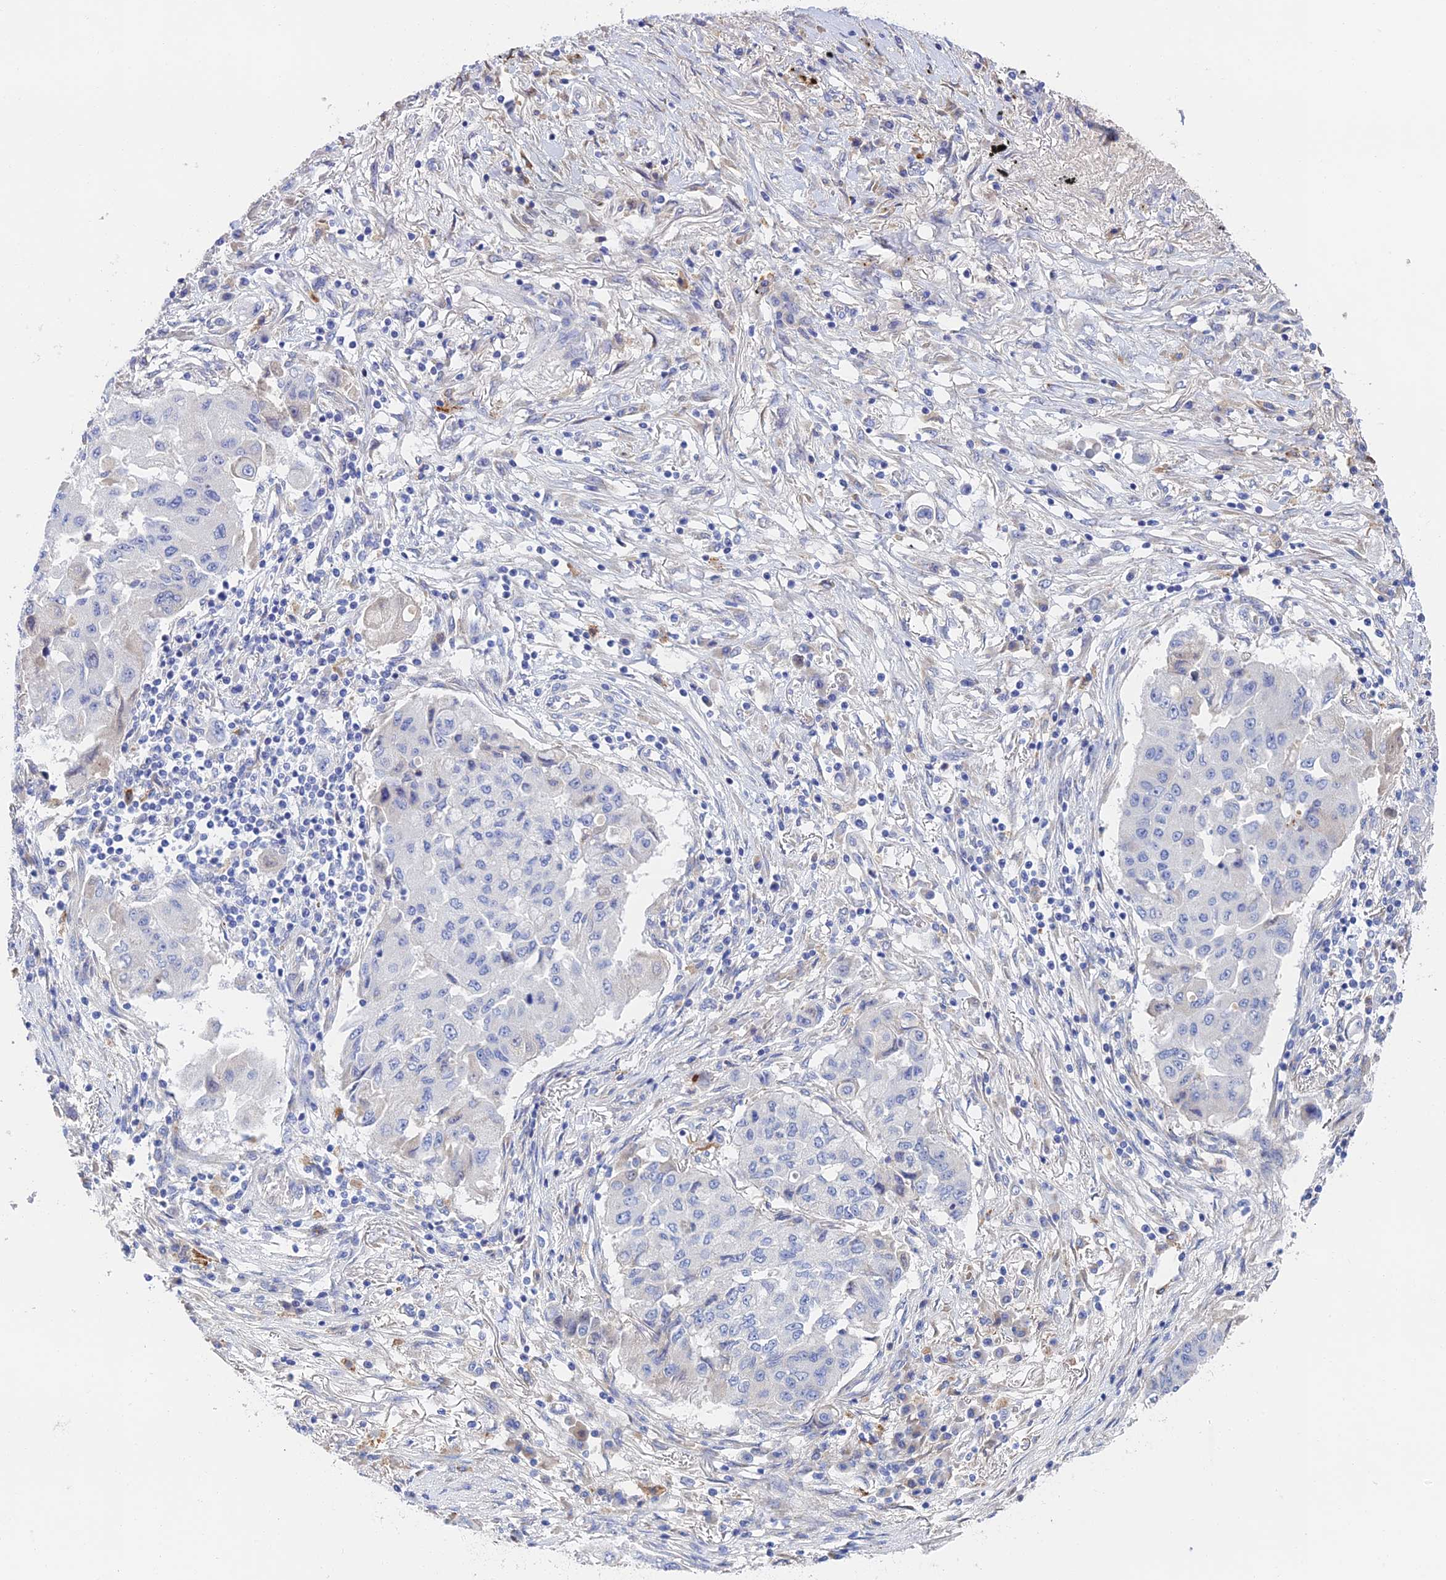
{"staining": {"intensity": "negative", "quantity": "none", "location": "none"}, "tissue": "lung cancer", "cell_type": "Tumor cells", "image_type": "cancer", "snomed": [{"axis": "morphology", "description": "Squamous cell carcinoma, NOS"}, {"axis": "topography", "description": "Lung"}], "caption": "An image of lung cancer (squamous cell carcinoma) stained for a protein demonstrates no brown staining in tumor cells. Brightfield microscopy of immunohistochemistry (IHC) stained with DAB (3,3'-diaminobenzidine) (brown) and hematoxylin (blue), captured at high magnification.", "gene": "RPGRIP1L", "patient": {"sex": "male", "age": 74}}